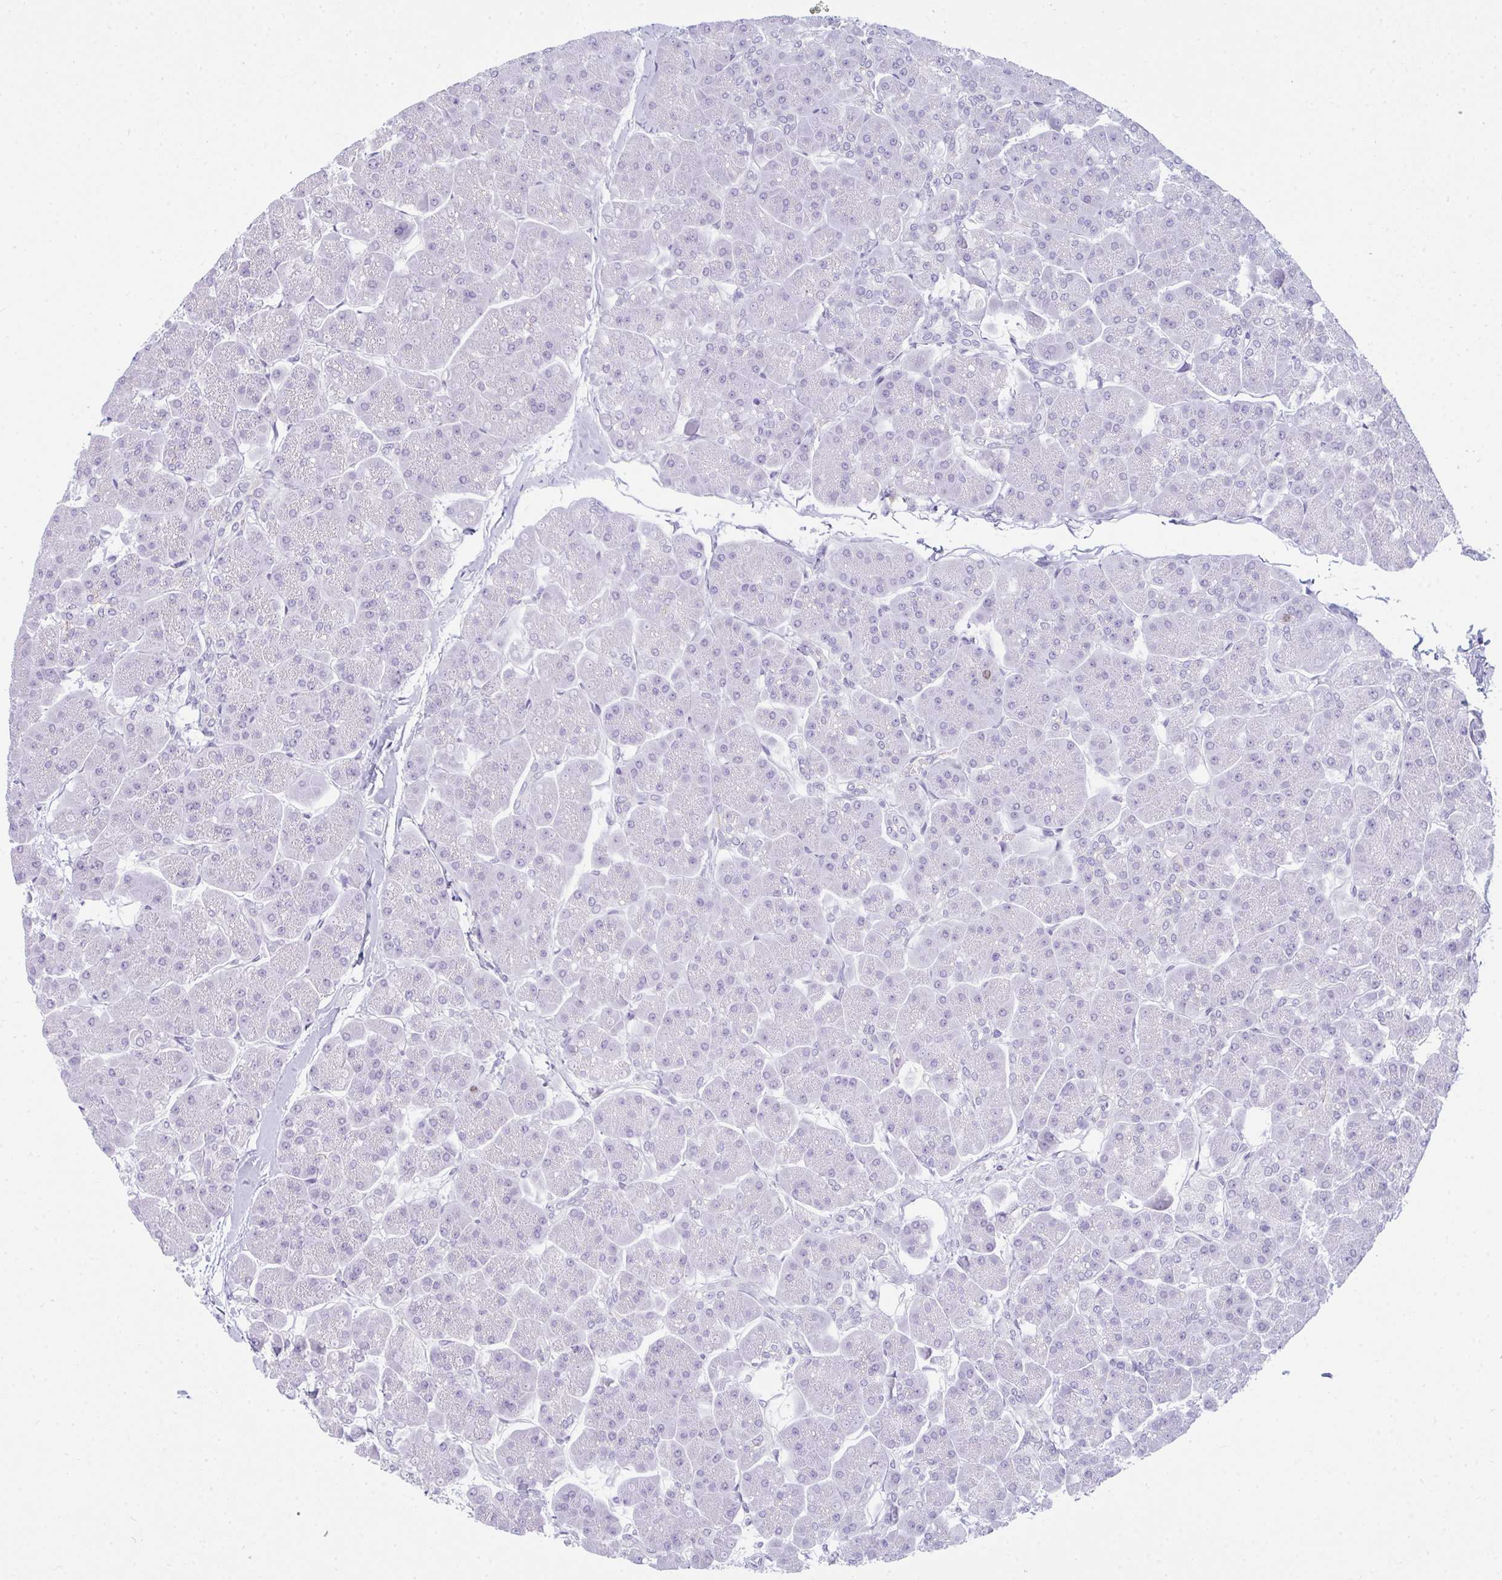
{"staining": {"intensity": "negative", "quantity": "none", "location": "none"}, "tissue": "pancreas", "cell_type": "Exocrine glandular cells", "image_type": "normal", "snomed": [{"axis": "morphology", "description": "Normal tissue, NOS"}, {"axis": "topography", "description": "Pancreas"}, {"axis": "topography", "description": "Peripheral nerve tissue"}], "caption": "This is an immunohistochemistry photomicrograph of benign pancreas. There is no staining in exocrine glandular cells.", "gene": "SUZ12", "patient": {"sex": "male", "age": 54}}